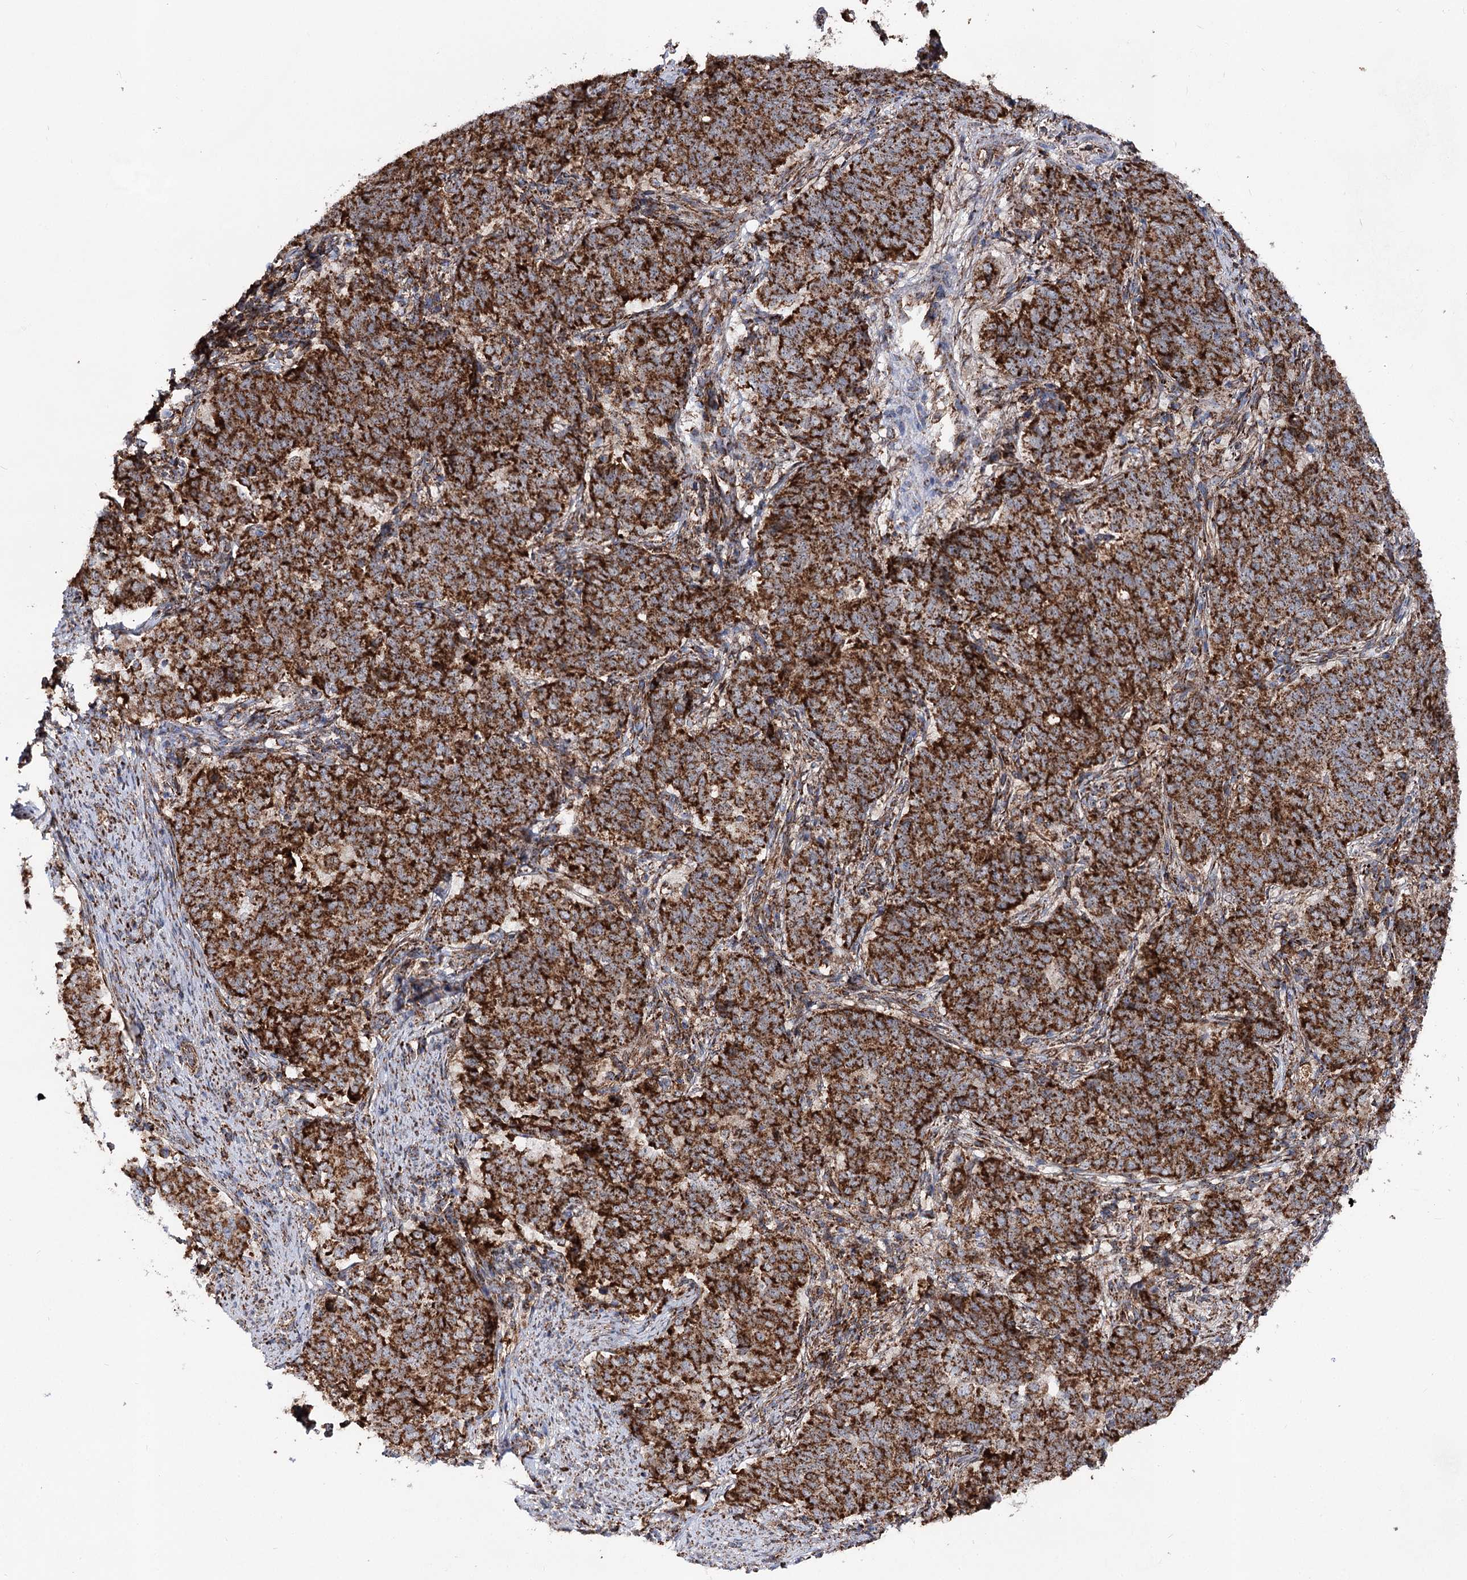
{"staining": {"intensity": "strong", "quantity": ">75%", "location": "cytoplasmic/membranous"}, "tissue": "endometrial cancer", "cell_type": "Tumor cells", "image_type": "cancer", "snomed": [{"axis": "morphology", "description": "Adenocarcinoma, NOS"}, {"axis": "topography", "description": "Endometrium"}], "caption": "IHC micrograph of neoplastic tissue: endometrial cancer stained using IHC reveals high levels of strong protein expression localized specifically in the cytoplasmic/membranous of tumor cells, appearing as a cytoplasmic/membranous brown color.", "gene": "MSANTD2", "patient": {"sex": "female", "age": 80}}